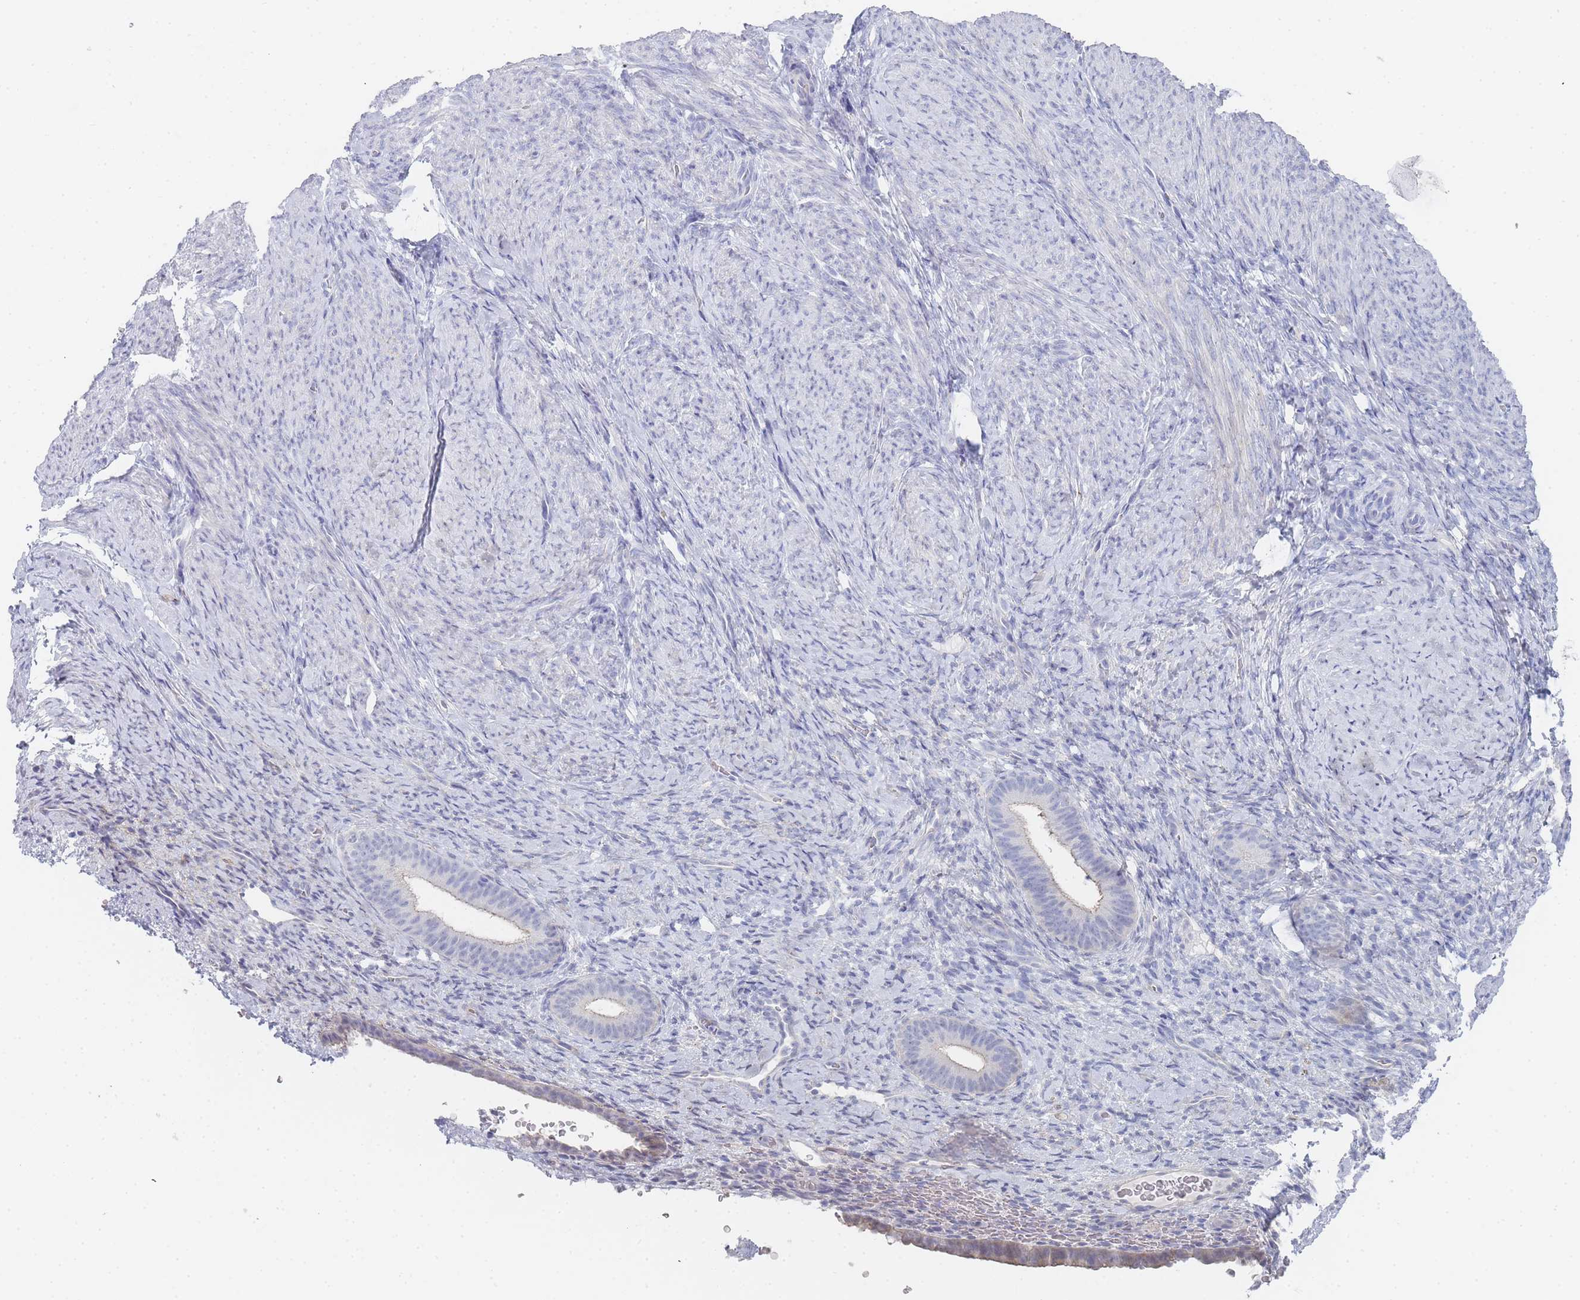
{"staining": {"intensity": "negative", "quantity": "none", "location": "none"}, "tissue": "endometrium", "cell_type": "Cells in endometrial stroma", "image_type": "normal", "snomed": [{"axis": "morphology", "description": "Normal tissue, NOS"}, {"axis": "topography", "description": "Endometrium"}], "caption": "The image demonstrates no staining of cells in endometrial stroma in benign endometrium.", "gene": "IMPG1", "patient": {"sex": "female", "age": 65}}